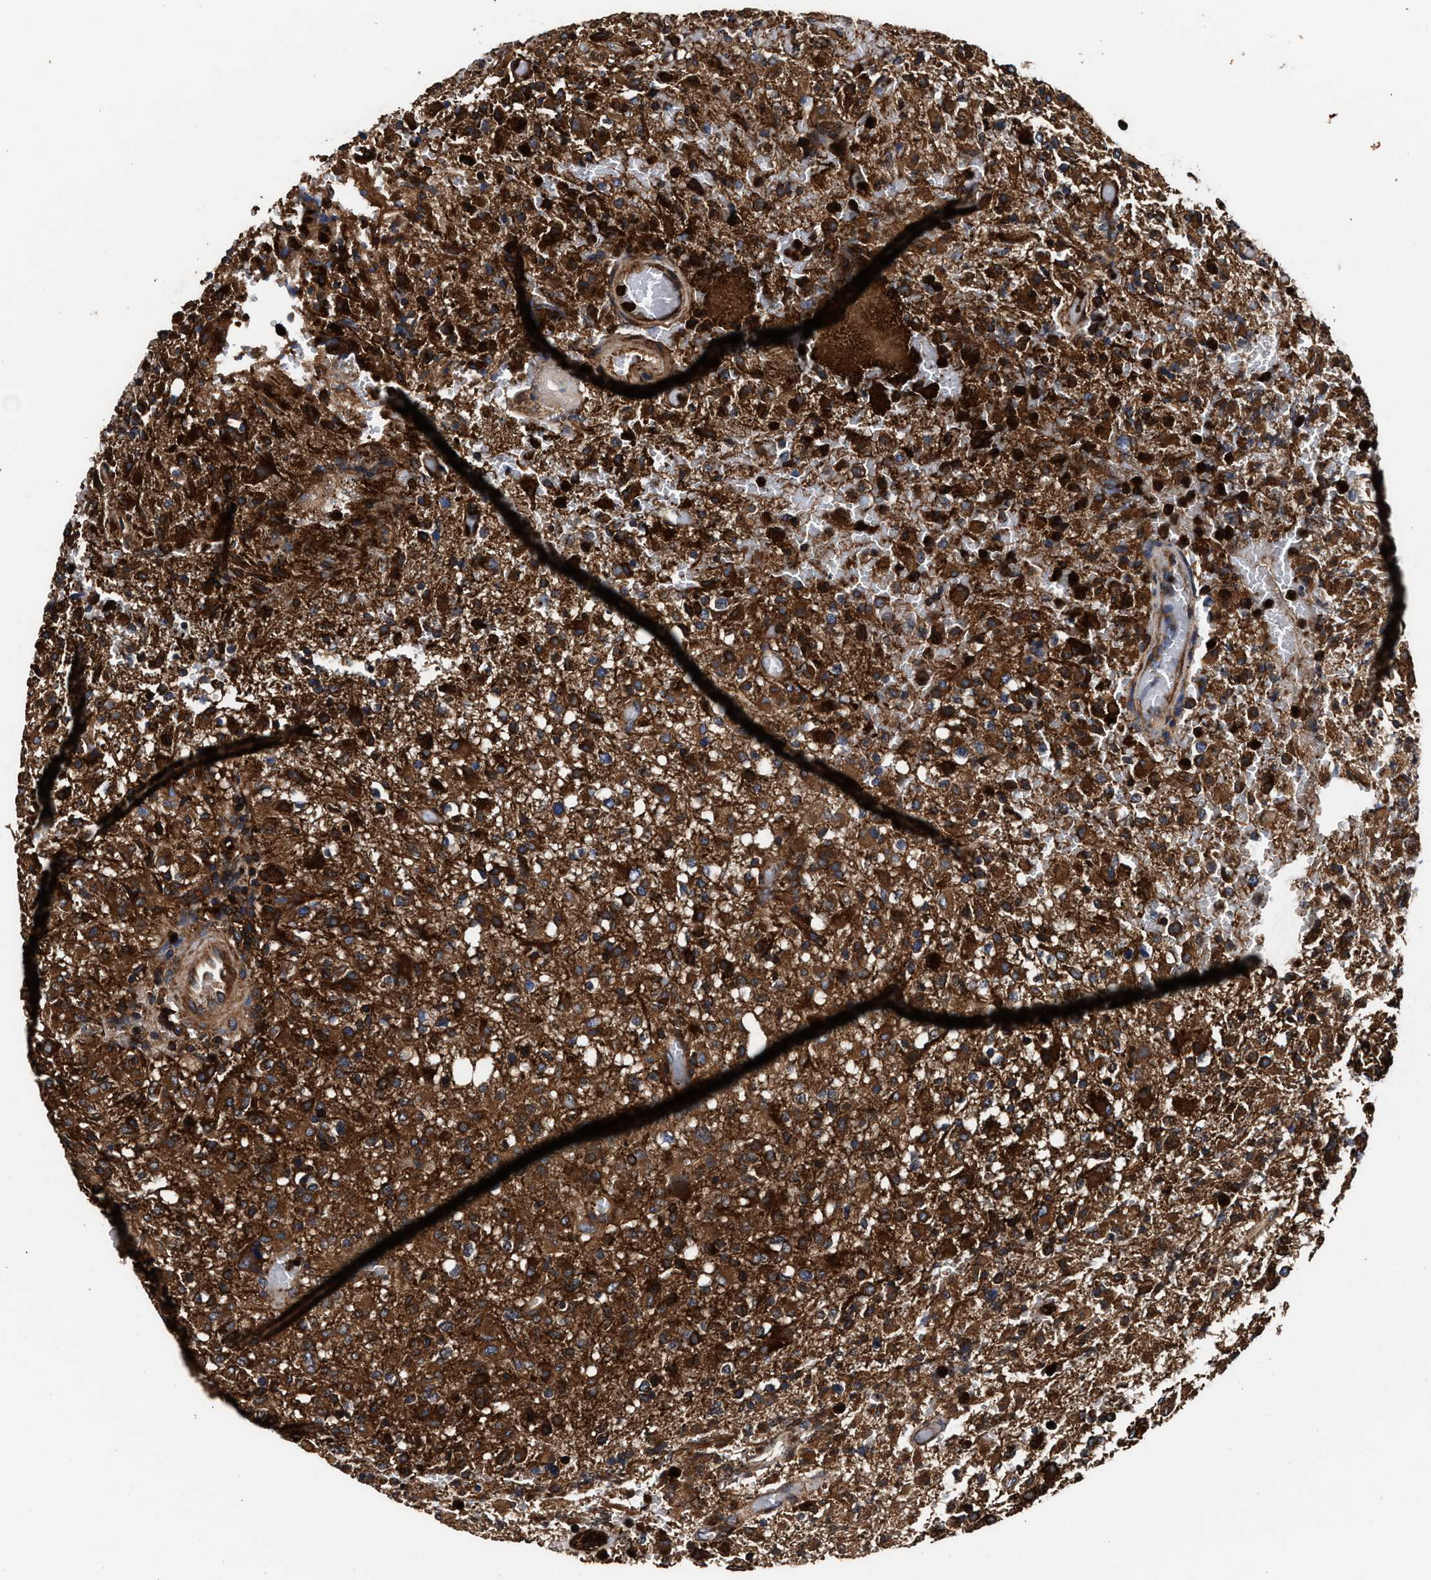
{"staining": {"intensity": "strong", "quantity": ">75%", "location": "cytoplasmic/membranous"}, "tissue": "glioma", "cell_type": "Tumor cells", "image_type": "cancer", "snomed": [{"axis": "morphology", "description": "Glioma, malignant, High grade"}, {"axis": "topography", "description": "Brain"}], "caption": "Protein staining exhibits strong cytoplasmic/membranous staining in about >75% of tumor cells in high-grade glioma (malignant).", "gene": "KYAT1", "patient": {"sex": "female", "age": 57}}